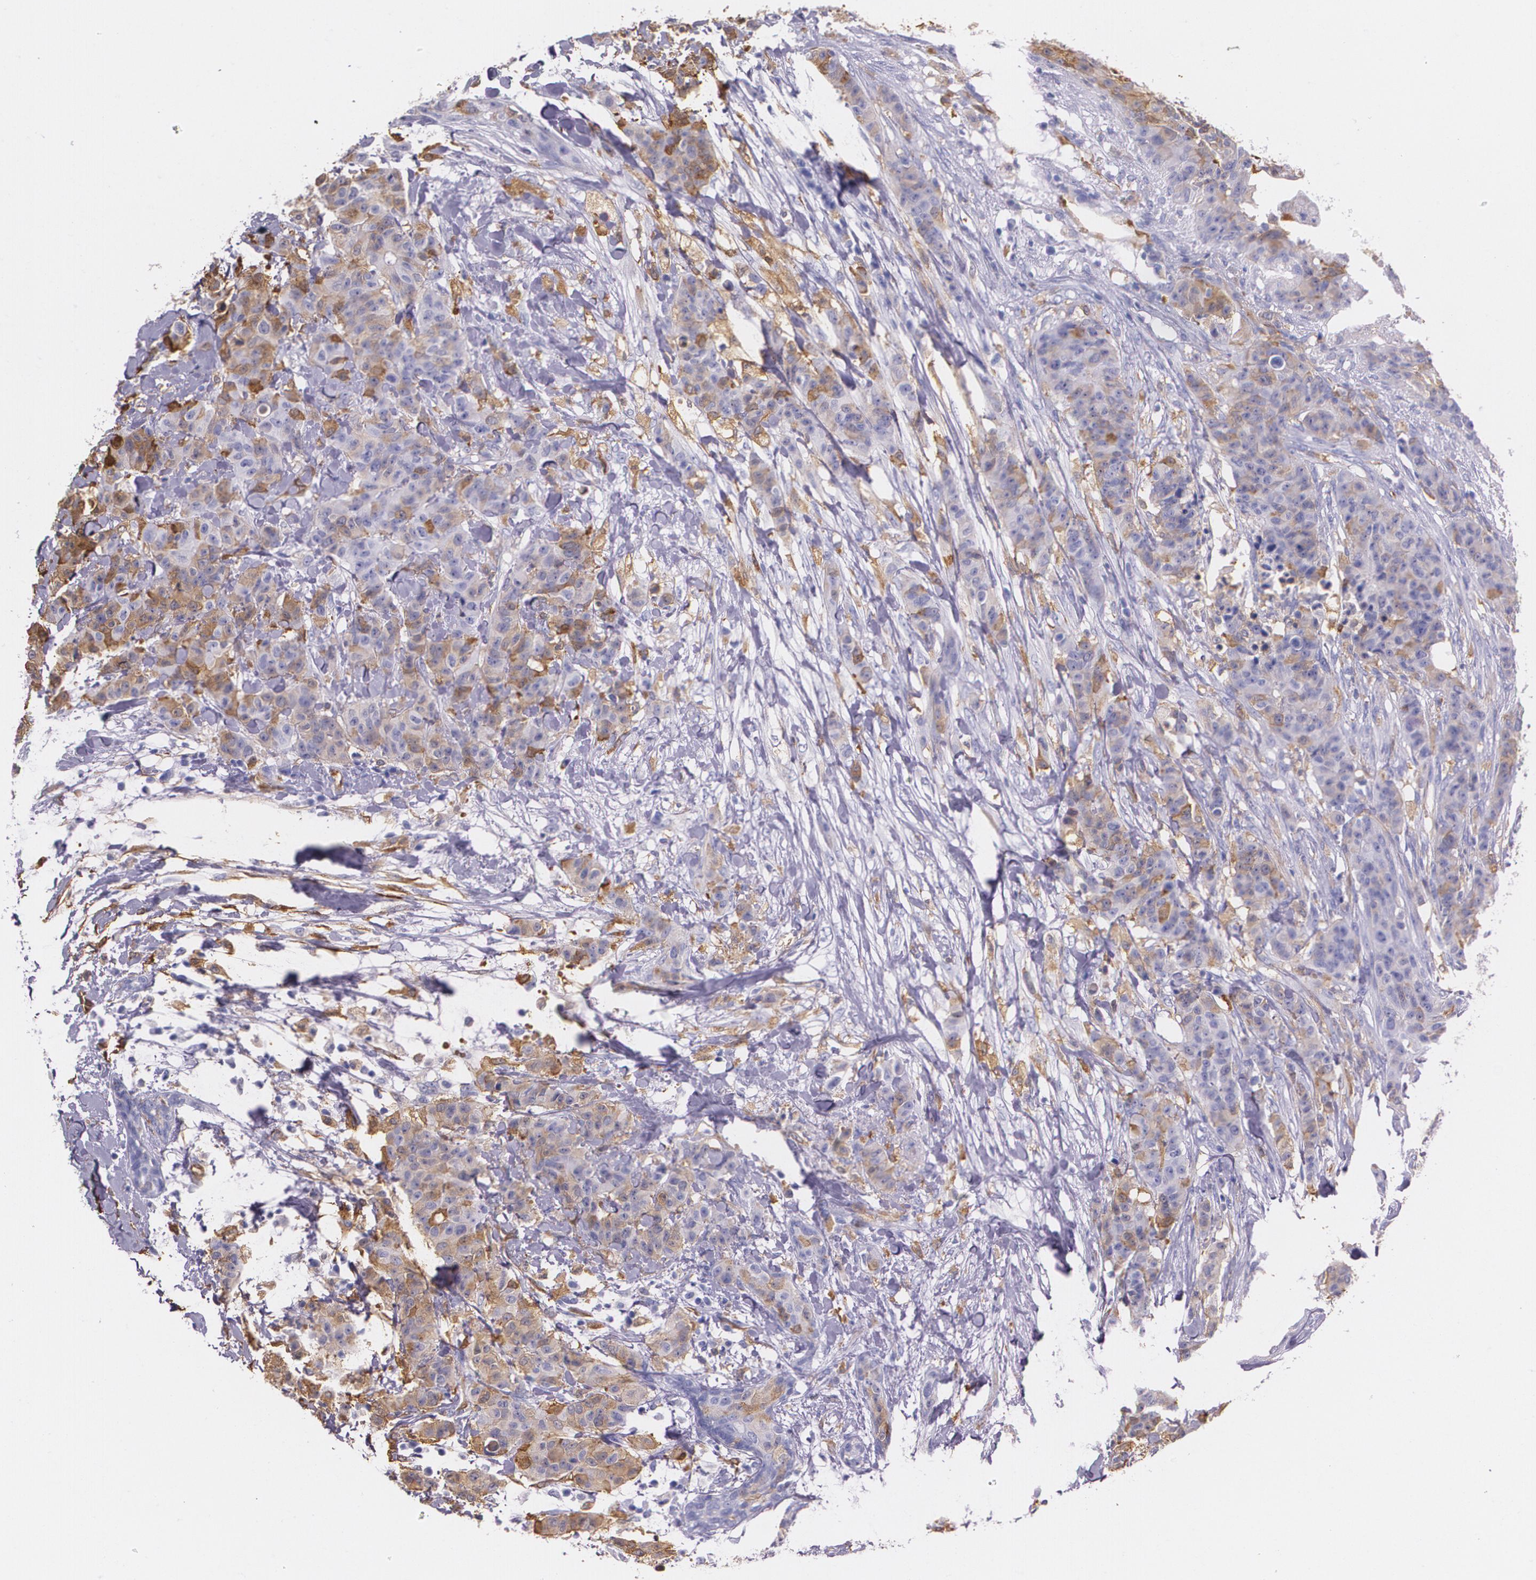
{"staining": {"intensity": "weak", "quantity": "<25%", "location": "cytoplasmic/membranous"}, "tissue": "breast cancer", "cell_type": "Tumor cells", "image_type": "cancer", "snomed": [{"axis": "morphology", "description": "Duct carcinoma"}, {"axis": "topography", "description": "Breast"}], "caption": "An image of human breast infiltrating ductal carcinoma is negative for staining in tumor cells.", "gene": "MMP2", "patient": {"sex": "female", "age": 40}}